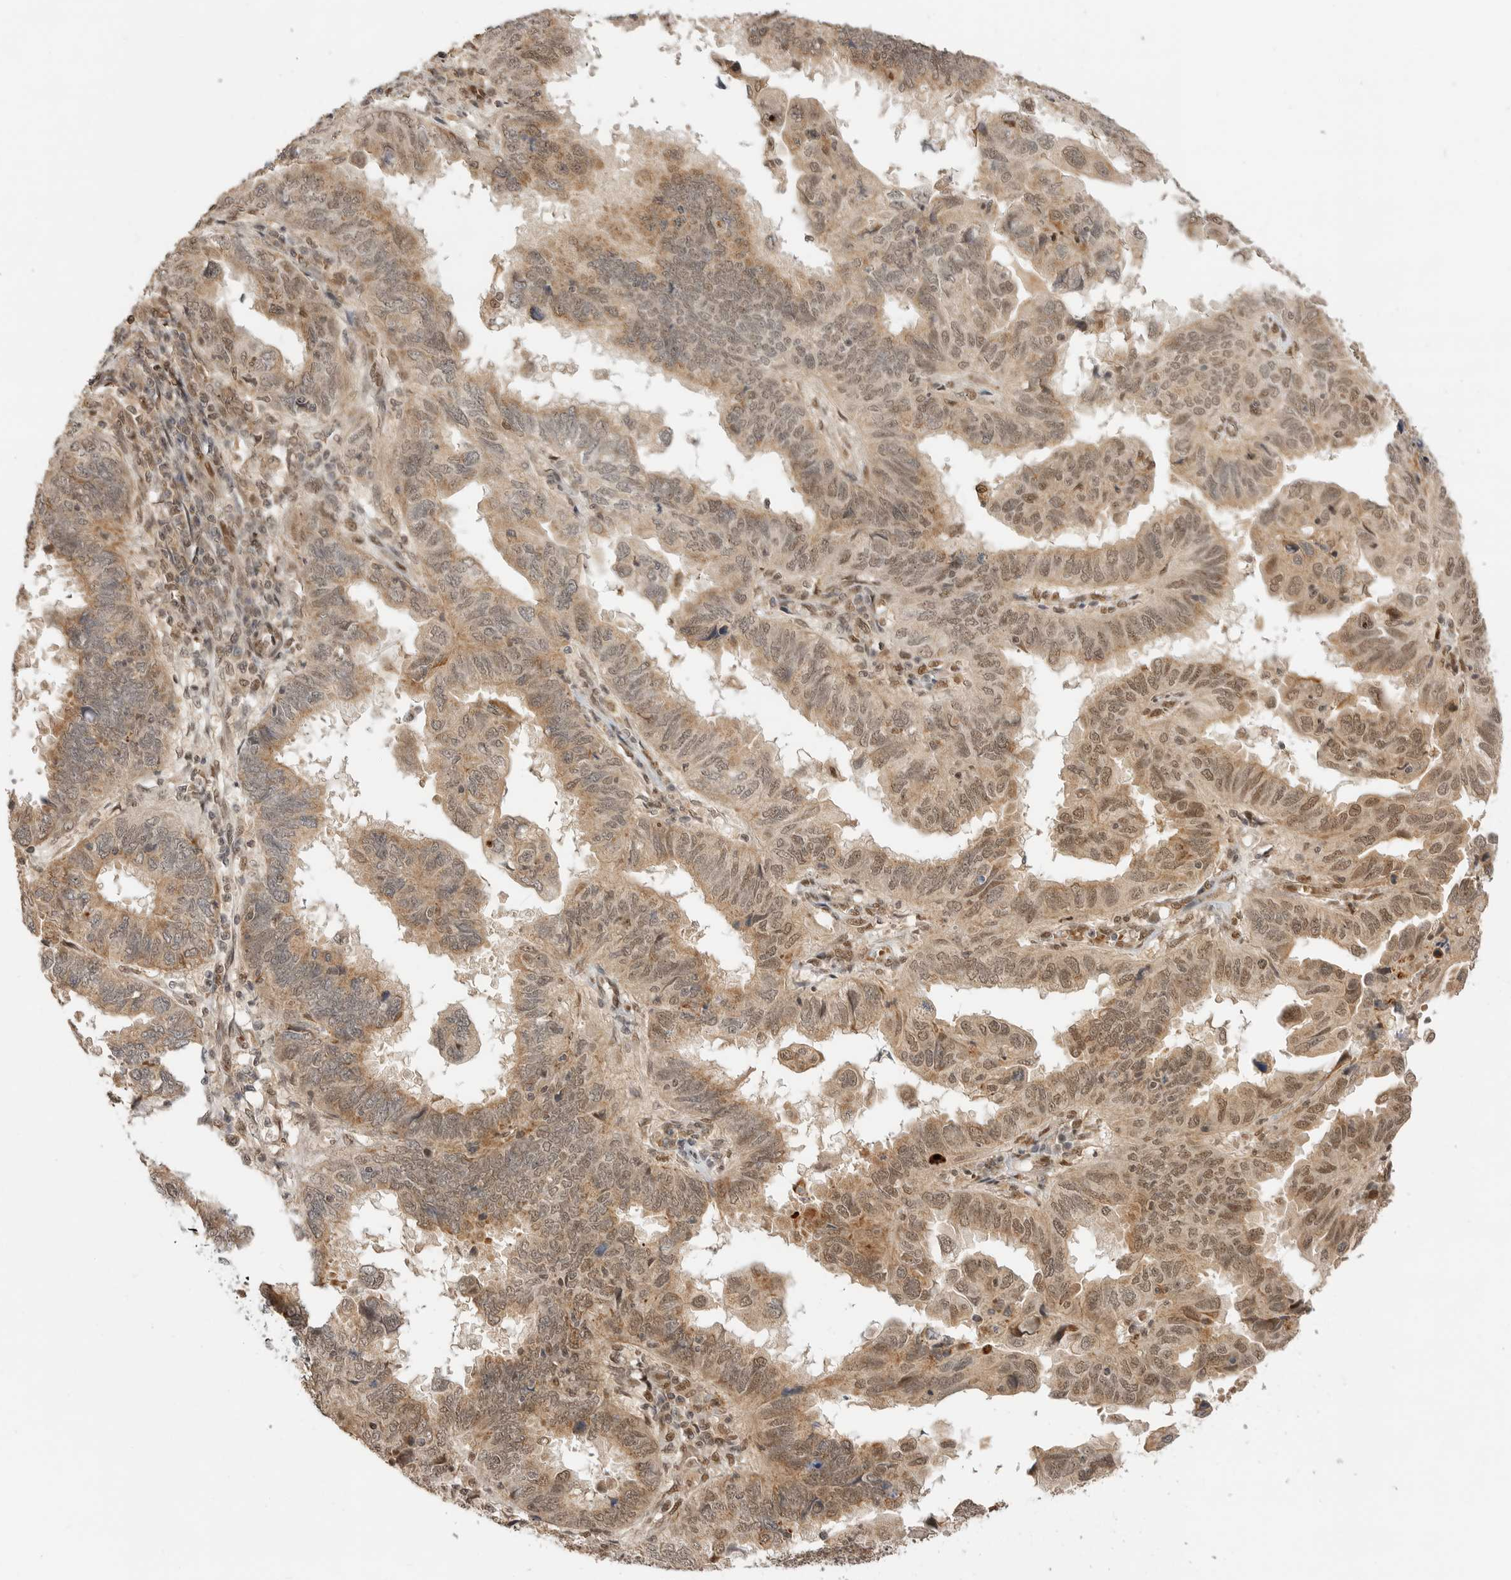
{"staining": {"intensity": "weak", "quantity": ">75%", "location": "cytoplasmic/membranous,nuclear"}, "tissue": "endometrial cancer", "cell_type": "Tumor cells", "image_type": "cancer", "snomed": [{"axis": "morphology", "description": "Adenocarcinoma, NOS"}, {"axis": "topography", "description": "Uterus"}], "caption": "Endometrial cancer (adenocarcinoma) stained with a protein marker reveals weak staining in tumor cells.", "gene": "ALKAL1", "patient": {"sex": "female", "age": 77}}